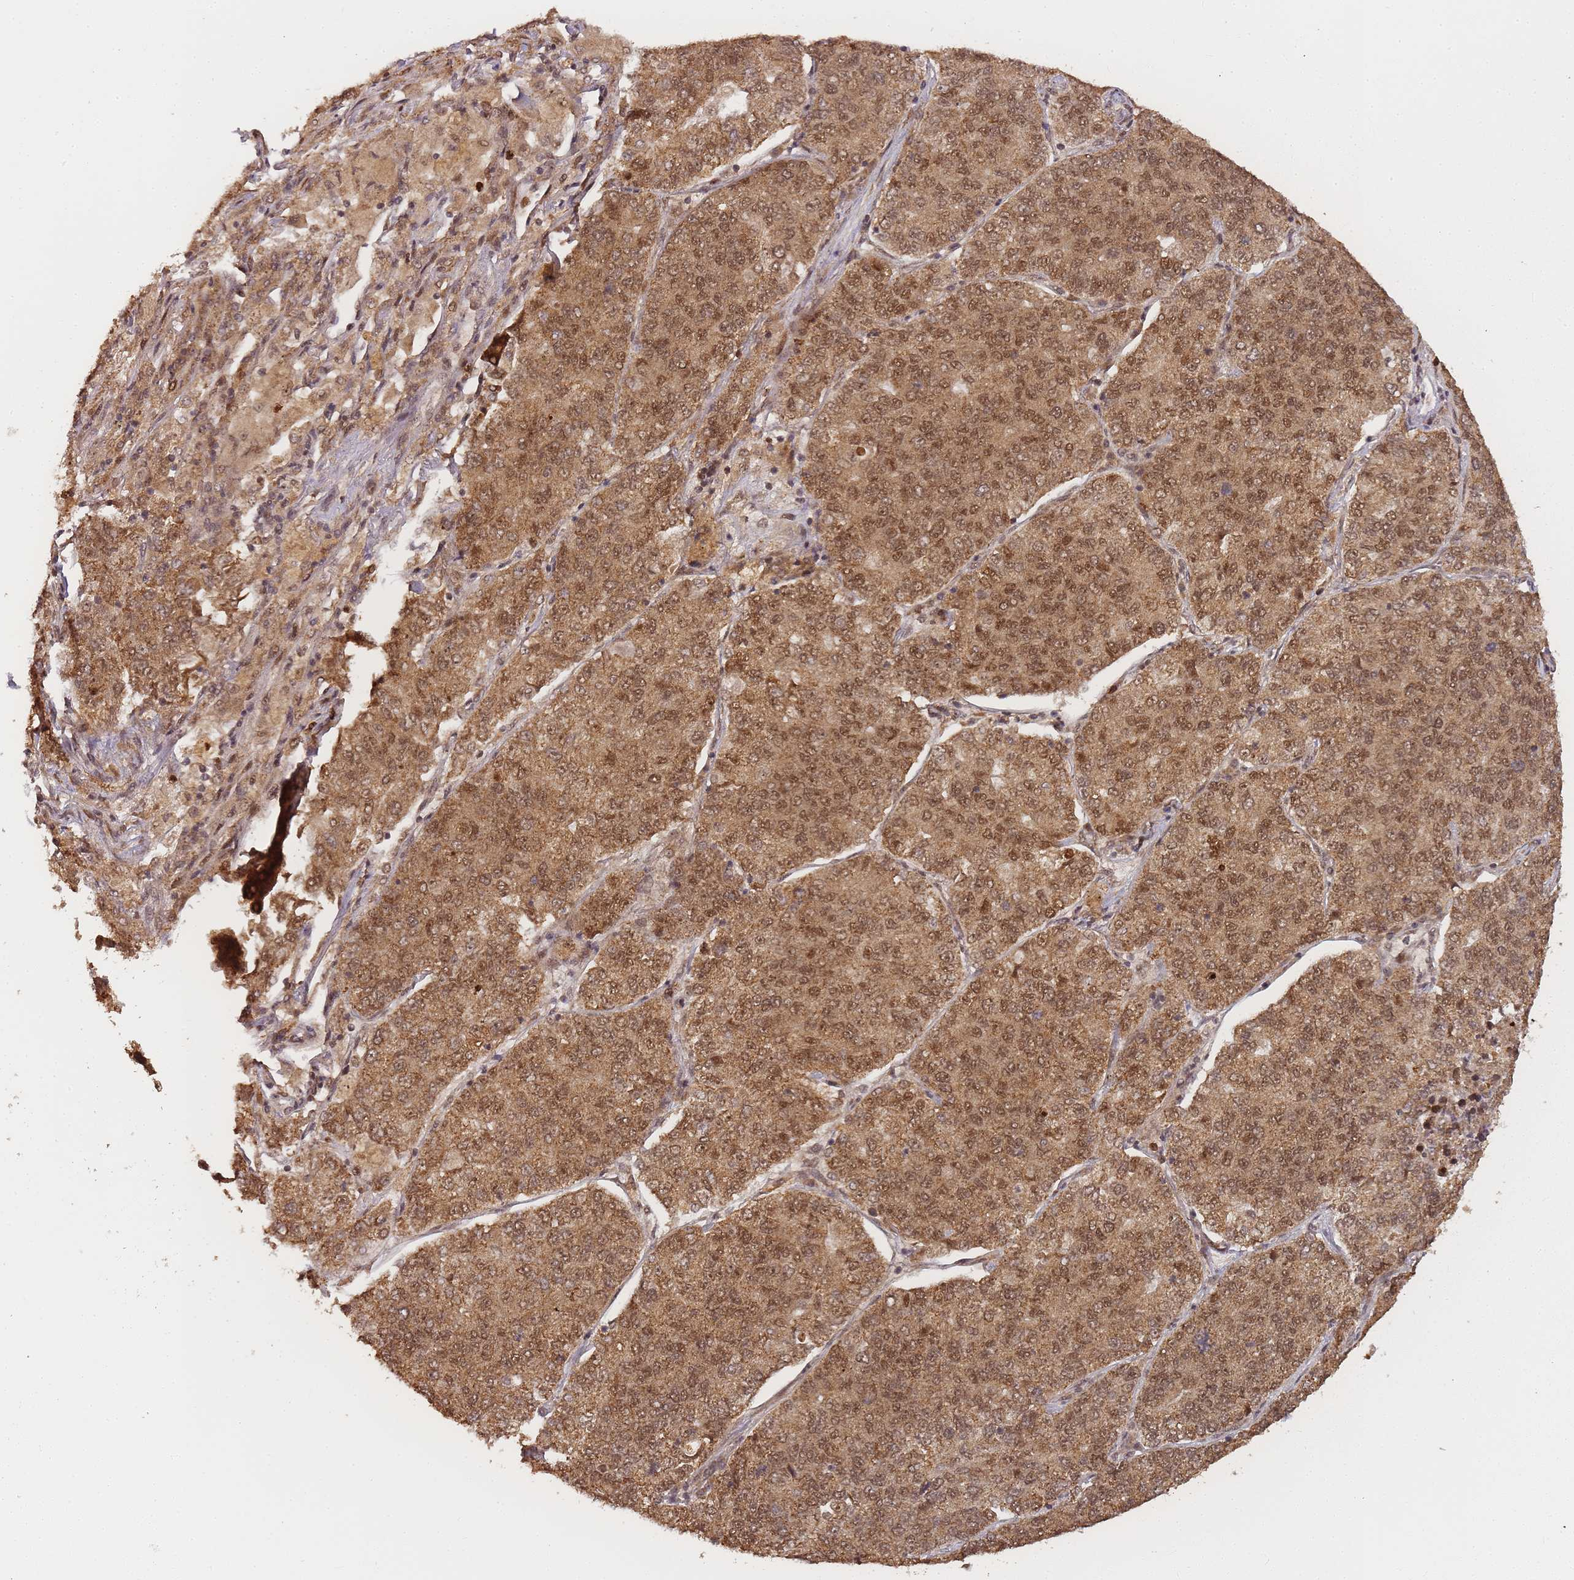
{"staining": {"intensity": "moderate", "quantity": ">75%", "location": "cytoplasmic/membranous,nuclear"}, "tissue": "lung cancer", "cell_type": "Tumor cells", "image_type": "cancer", "snomed": [{"axis": "morphology", "description": "Adenocarcinoma, NOS"}, {"axis": "topography", "description": "Lung"}], "caption": "Approximately >75% of tumor cells in human lung cancer (adenocarcinoma) show moderate cytoplasmic/membranous and nuclear protein staining as visualized by brown immunohistochemical staining.", "gene": "ZNF497", "patient": {"sex": "male", "age": 49}}